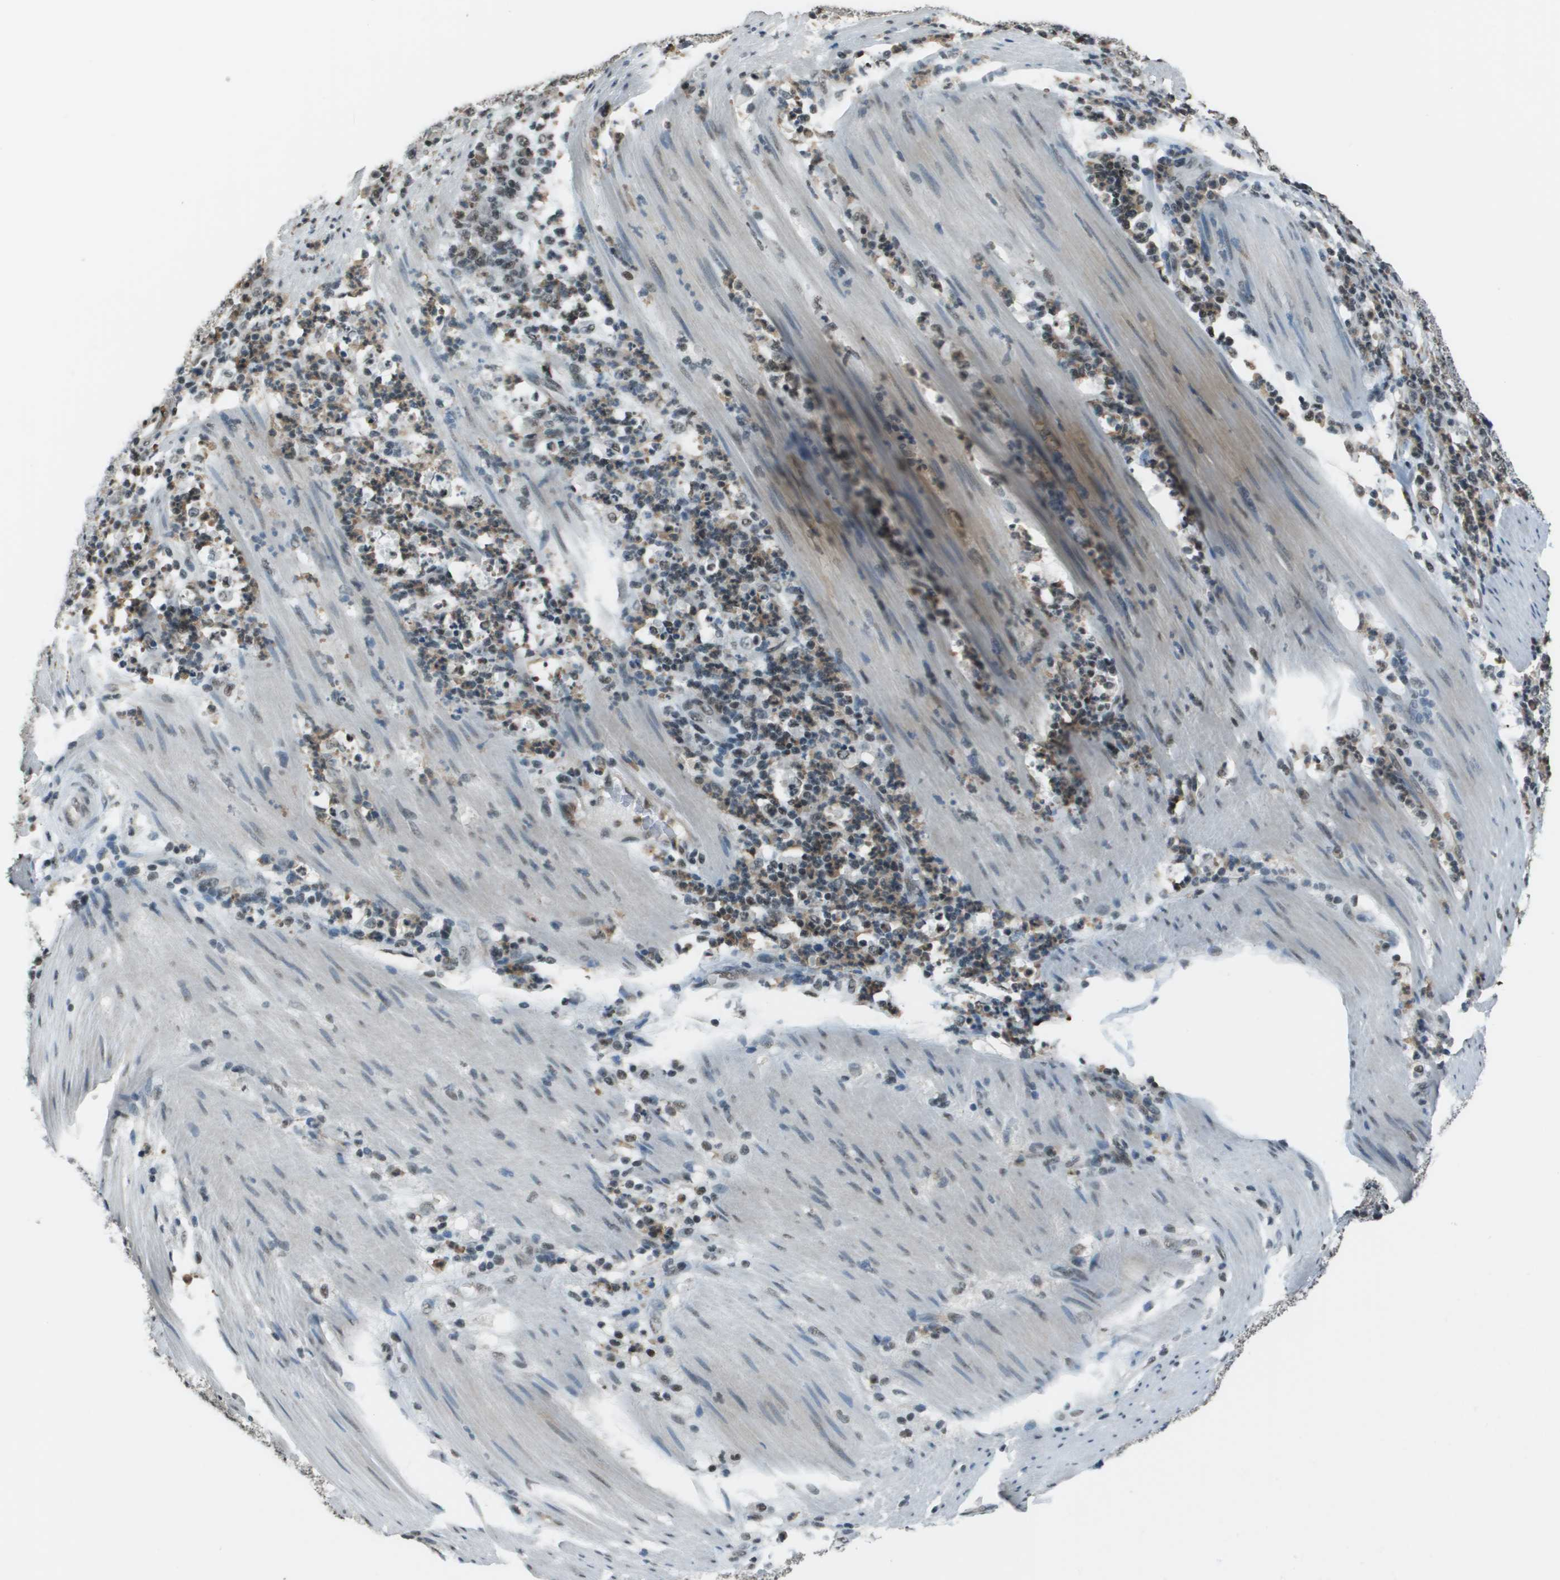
{"staining": {"intensity": "weak", "quantity": ">75%", "location": "nuclear"}, "tissue": "stomach cancer", "cell_type": "Tumor cells", "image_type": "cancer", "snomed": [{"axis": "morphology", "description": "Adenocarcinoma, NOS"}, {"axis": "topography", "description": "Stomach, lower"}], "caption": "Protein expression analysis of human stomach cancer reveals weak nuclear positivity in approximately >75% of tumor cells.", "gene": "DEPDC1", "patient": {"sex": "female", "age": 71}}